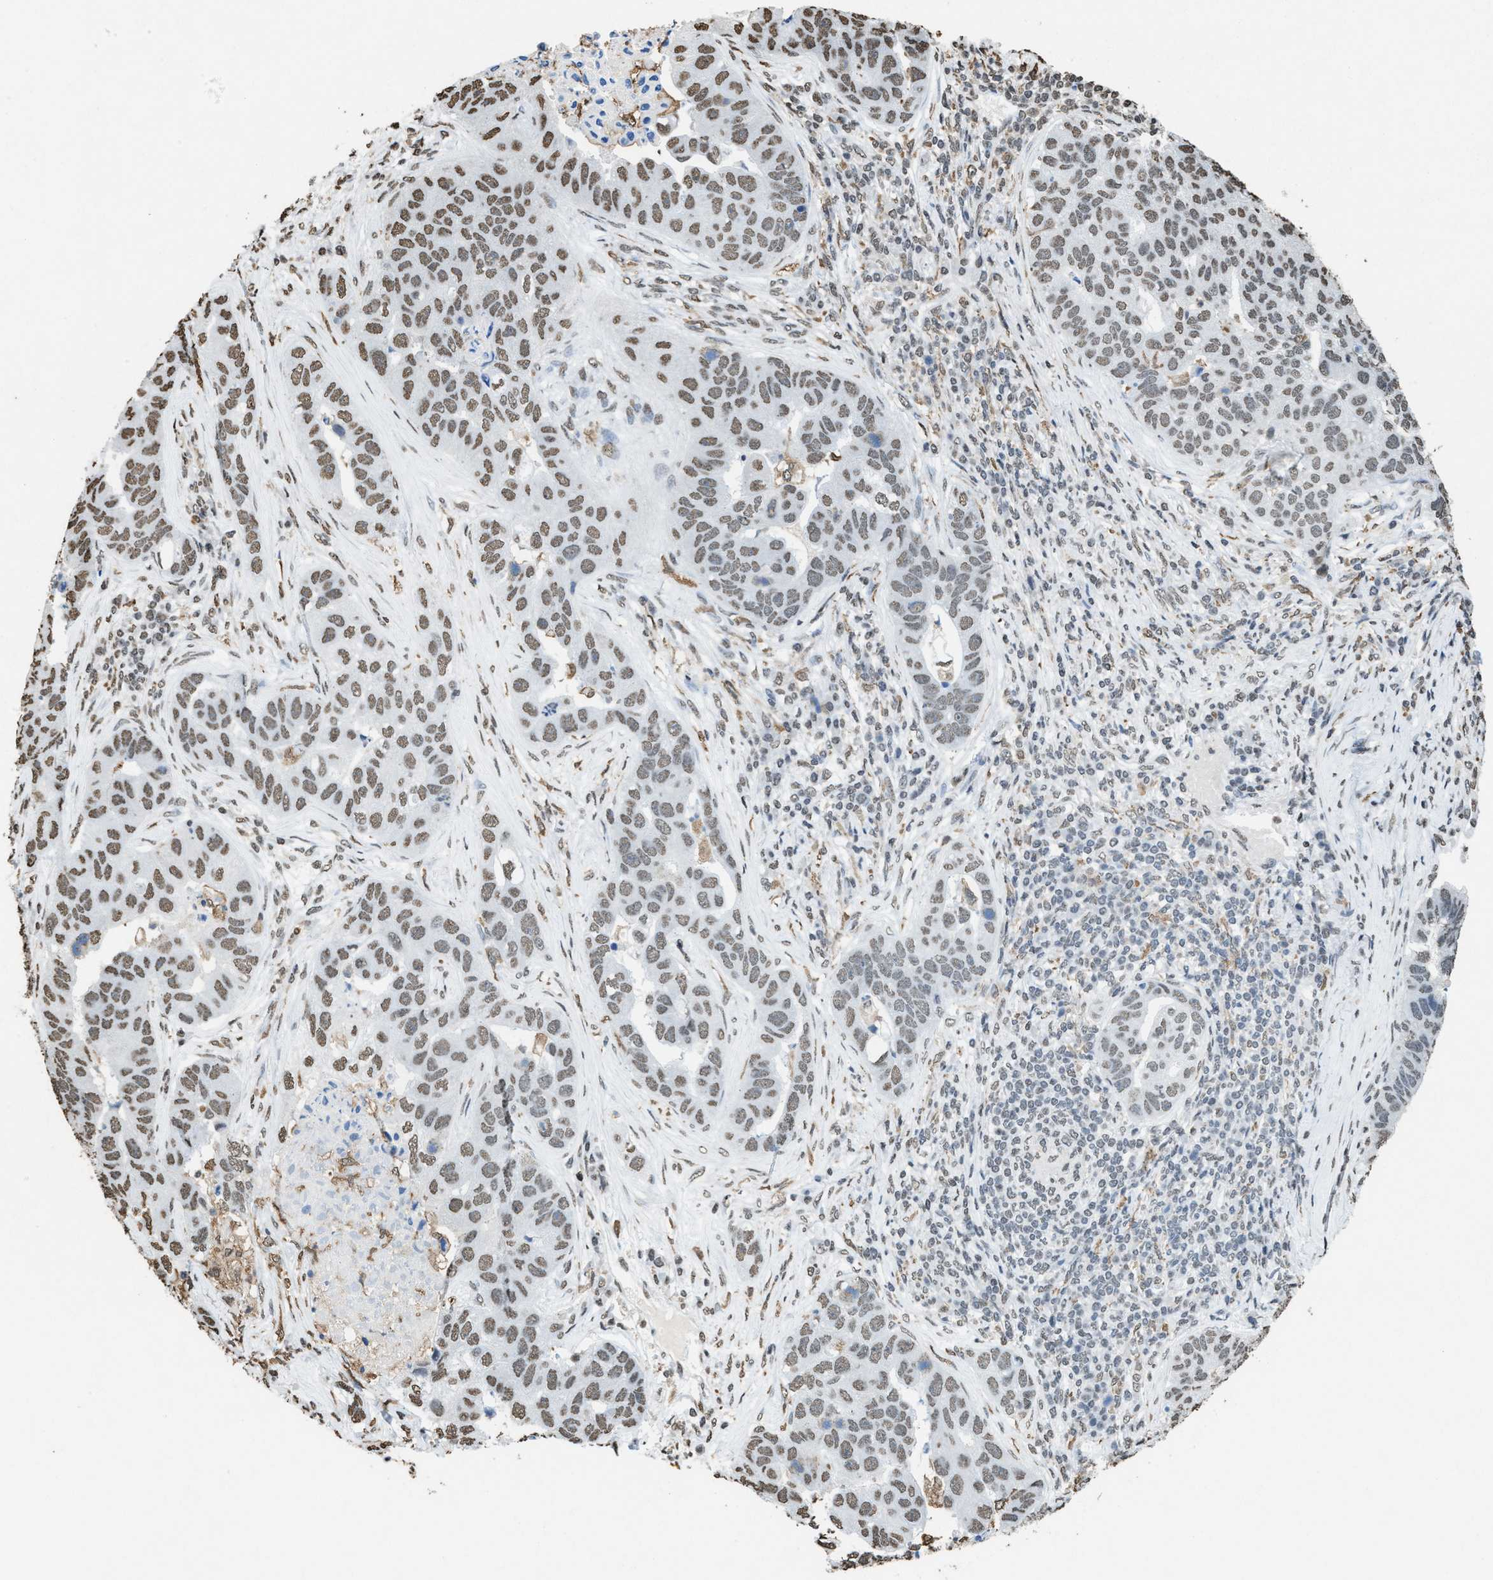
{"staining": {"intensity": "moderate", "quantity": "25%-75%", "location": "nuclear"}, "tissue": "pancreatic cancer", "cell_type": "Tumor cells", "image_type": "cancer", "snomed": [{"axis": "morphology", "description": "Adenocarcinoma, NOS"}, {"axis": "topography", "description": "Pancreas"}], "caption": "Moderate nuclear protein expression is identified in approximately 25%-75% of tumor cells in pancreatic cancer. (brown staining indicates protein expression, while blue staining denotes nuclei).", "gene": "NUP88", "patient": {"sex": "female", "age": 61}}